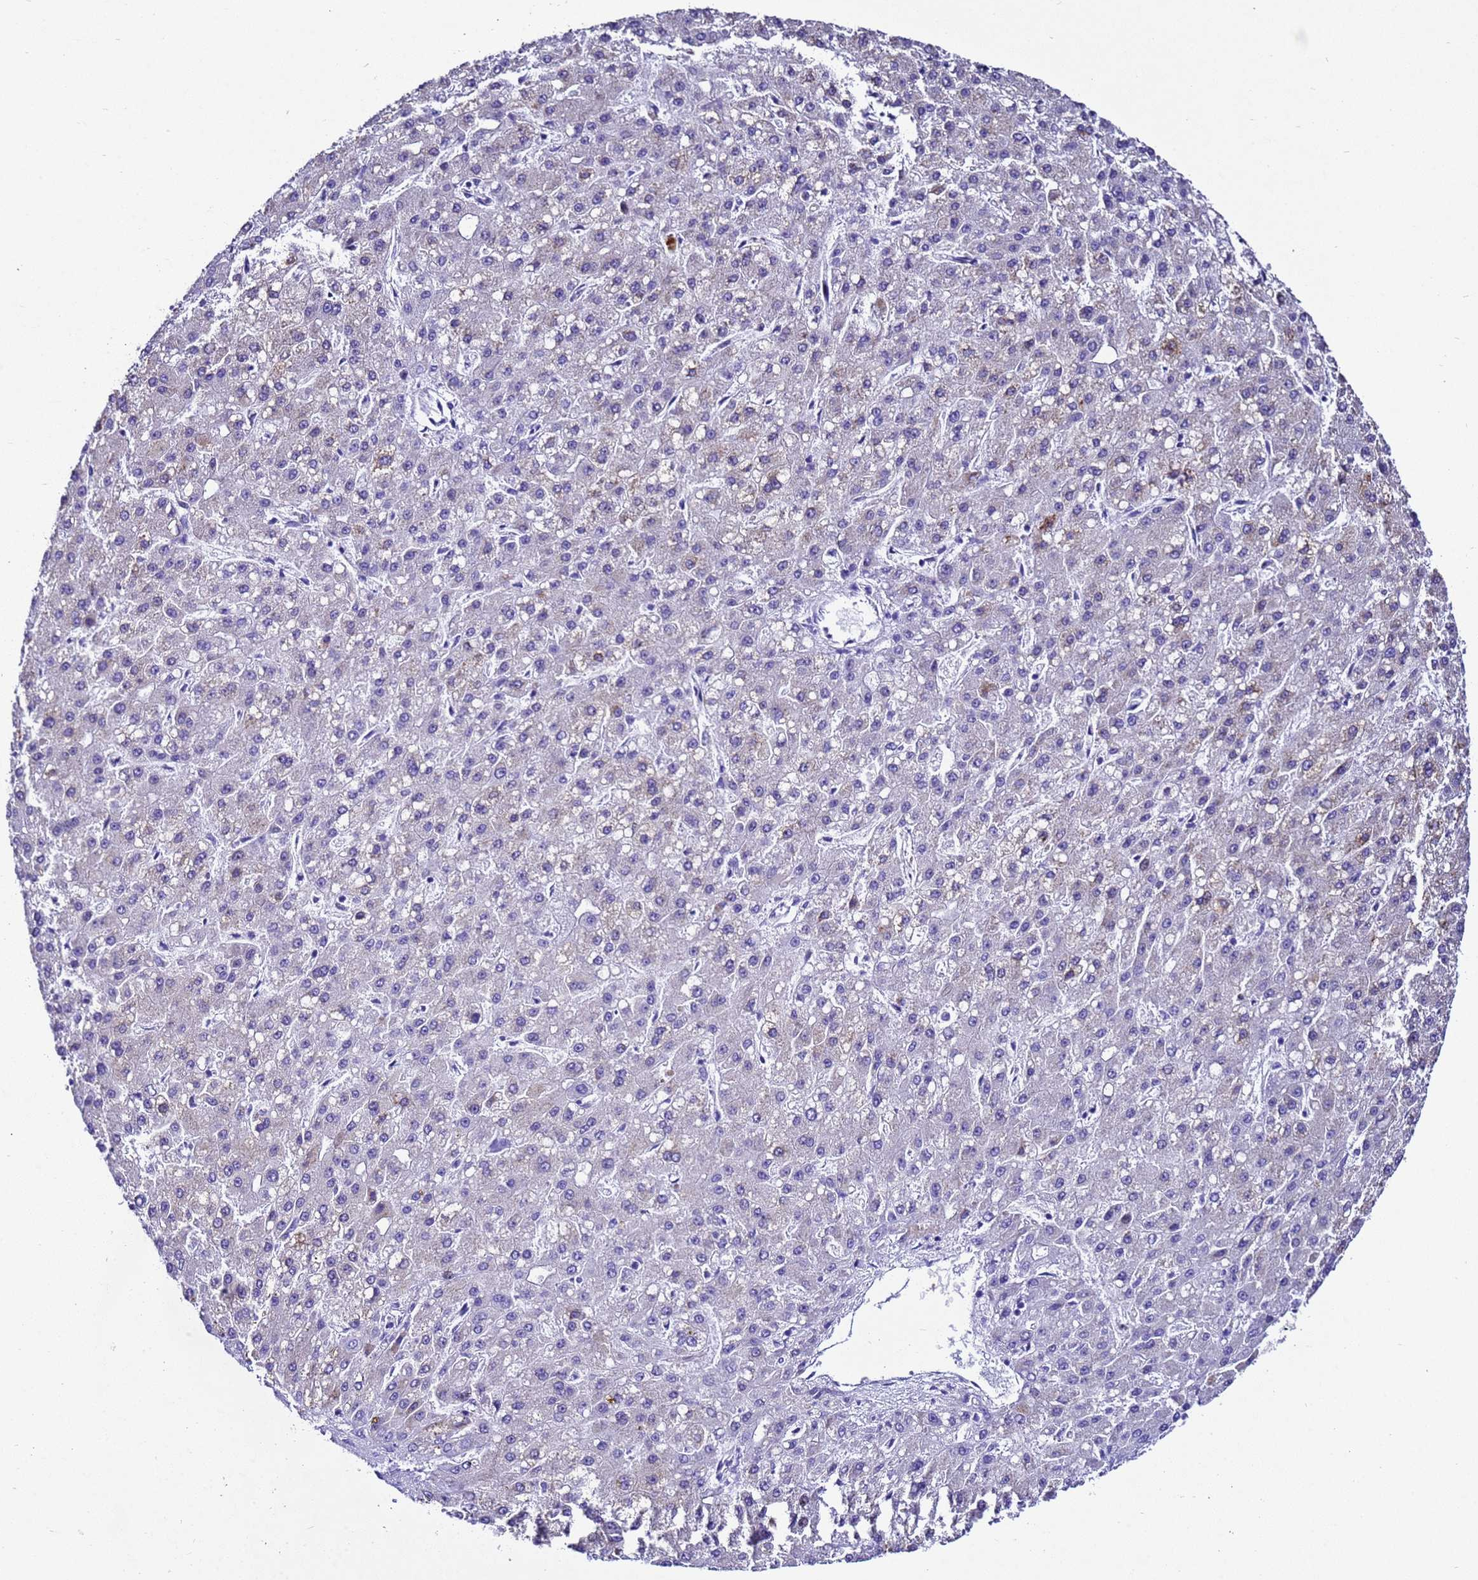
{"staining": {"intensity": "moderate", "quantity": "<25%", "location": "cytoplasmic/membranous"}, "tissue": "liver cancer", "cell_type": "Tumor cells", "image_type": "cancer", "snomed": [{"axis": "morphology", "description": "Carcinoma, Hepatocellular, NOS"}, {"axis": "topography", "description": "Liver"}], "caption": "Liver hepatocellular carcinoma stained for a protein (brown) shows moderate cytoplasmic/membranous positive staining in approximately <25% of tumor cells.", "gene": "UGT2B10", "patient": {"sex": "male", "age": 67}}